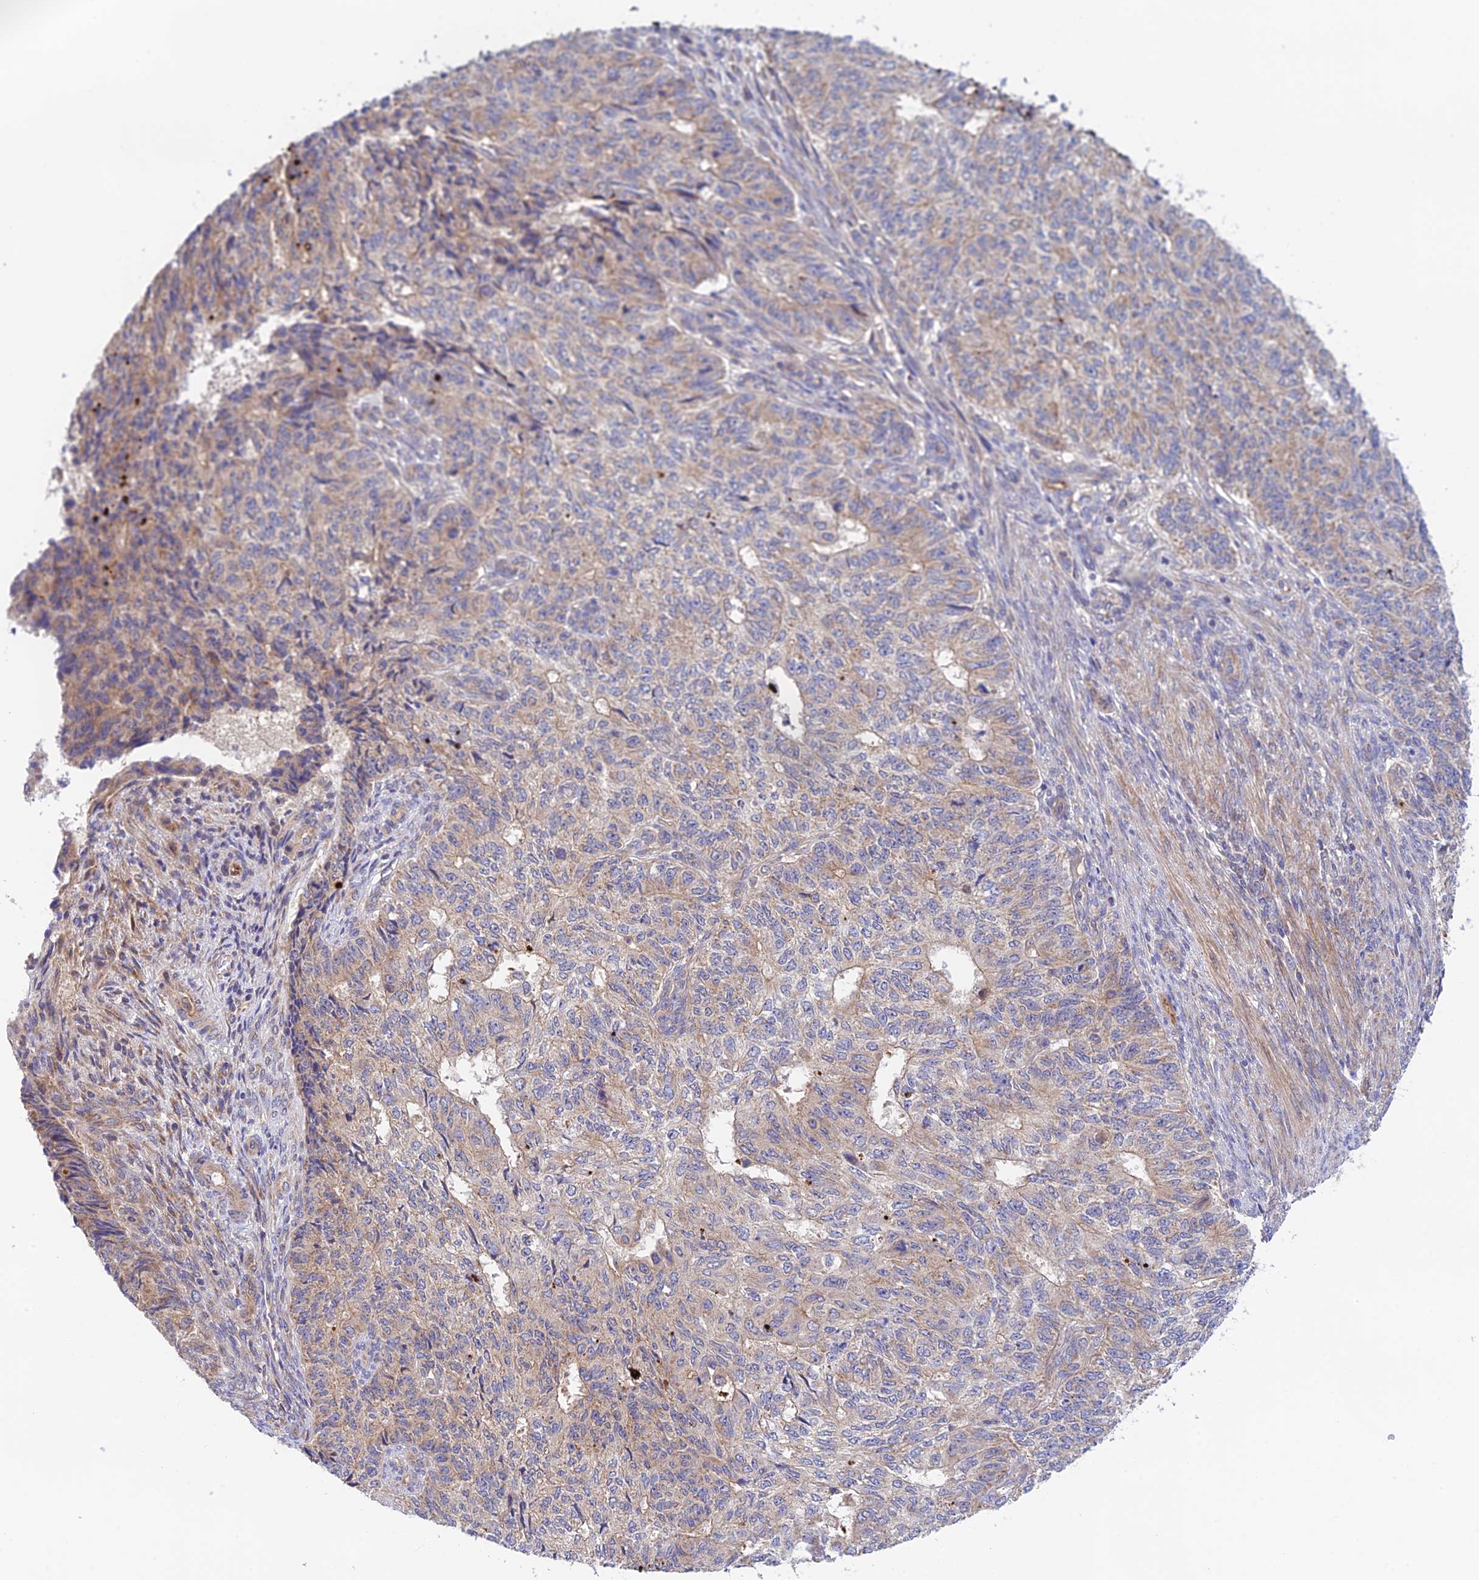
{"staining": {"intensity": "strong", "quantity": "<25%", "location": "cytoplasmic/membranous"}, "tissue": "endometrial cancer", "cell_type": "Tumor cells", "image_type": "cancer", "snomed": [{"axis": "morphology", "description": "Adenocarcinoma, NOS"}, {"axis": "topography", "description": "Endometrium"}], "caption": "Tumor cells display medium levels of strong cytoplasmic/membranous positivity in about <25% of cells in human endometrial adenocarcinoma.", "gene": "RANBP6", "patient": {"sex": "female", "age": 32}}